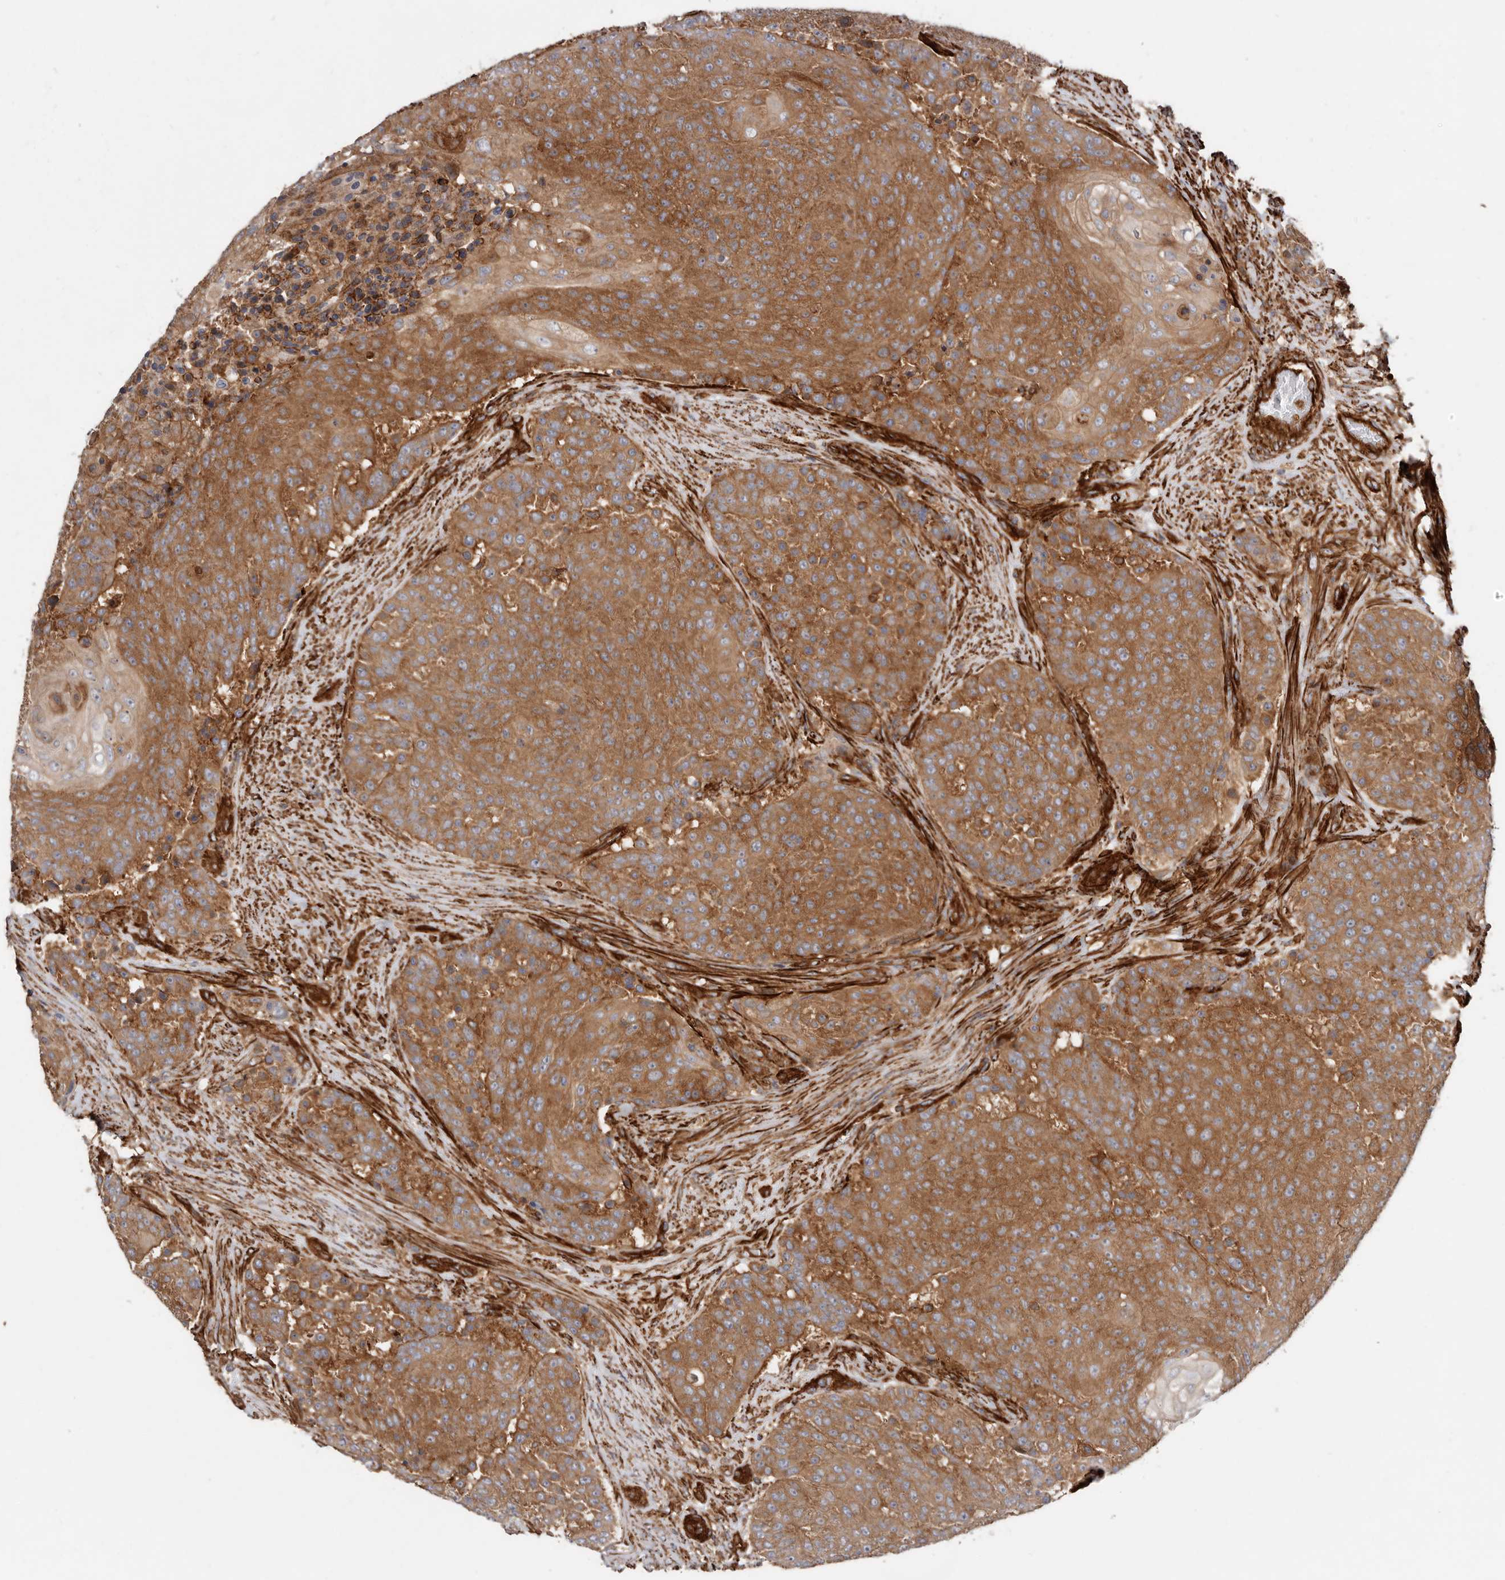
{"staining": {"intensity": "moderate", "quantity": ">75%", "location": "cytoplasmic/membranous"}, "tissue": "urothelial cancer", "cell_type": "Tumor cells", "image_type": "cancer", "snomed": [{"axis": "morphology", "description": "Urothelial carcinoma, High grade"}, {"axis": "topography", "description": "Urinary bladder"}], "caption": "A brown stain highlights moderate cytoplasmic/membranous staining of a protein in urothelial cancer tumor cells.", "gene": "TMC7", "patient": {"sex": "female", "age": 63}}